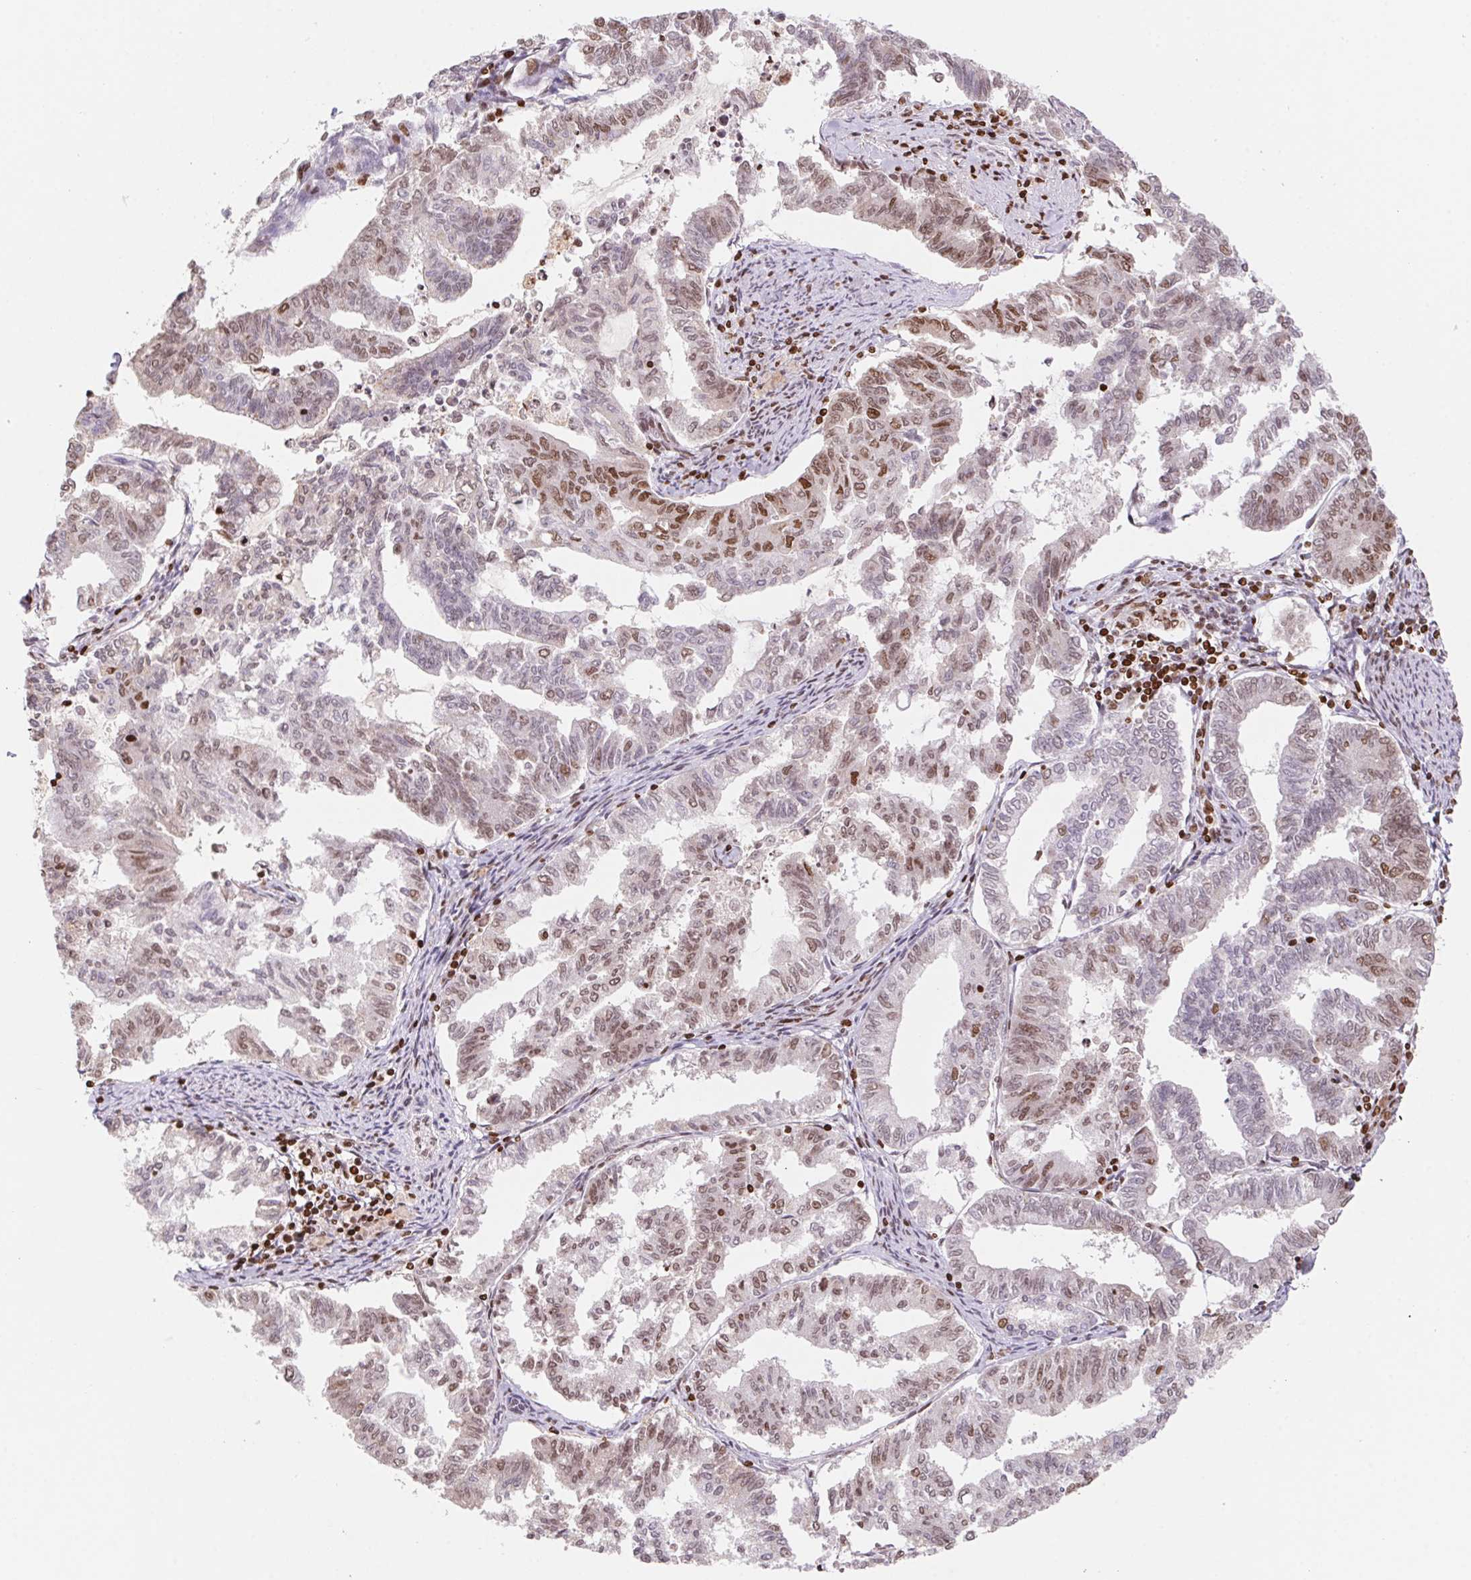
{"staining": {"intensity": "moderate", "quantity": "25%-75%", "location": "nuclear"}, "tissue": "endometrial cancer", "cell_type": "Tumor cells", "image_type": "cancer", "snomed": [{"axis": "morphology", "description": "Adenocarcinoma, NOS"}, {"axis": "topography", "description": "Endometrium"}], "caption": "A medium amount of moderate nuclear positivity is present in approximately 25%-75% of tumor cells in endometrial adenocarcinoma tissue.", "gene": "POLD3", "patient": {"sex": "female", "age": 79}}